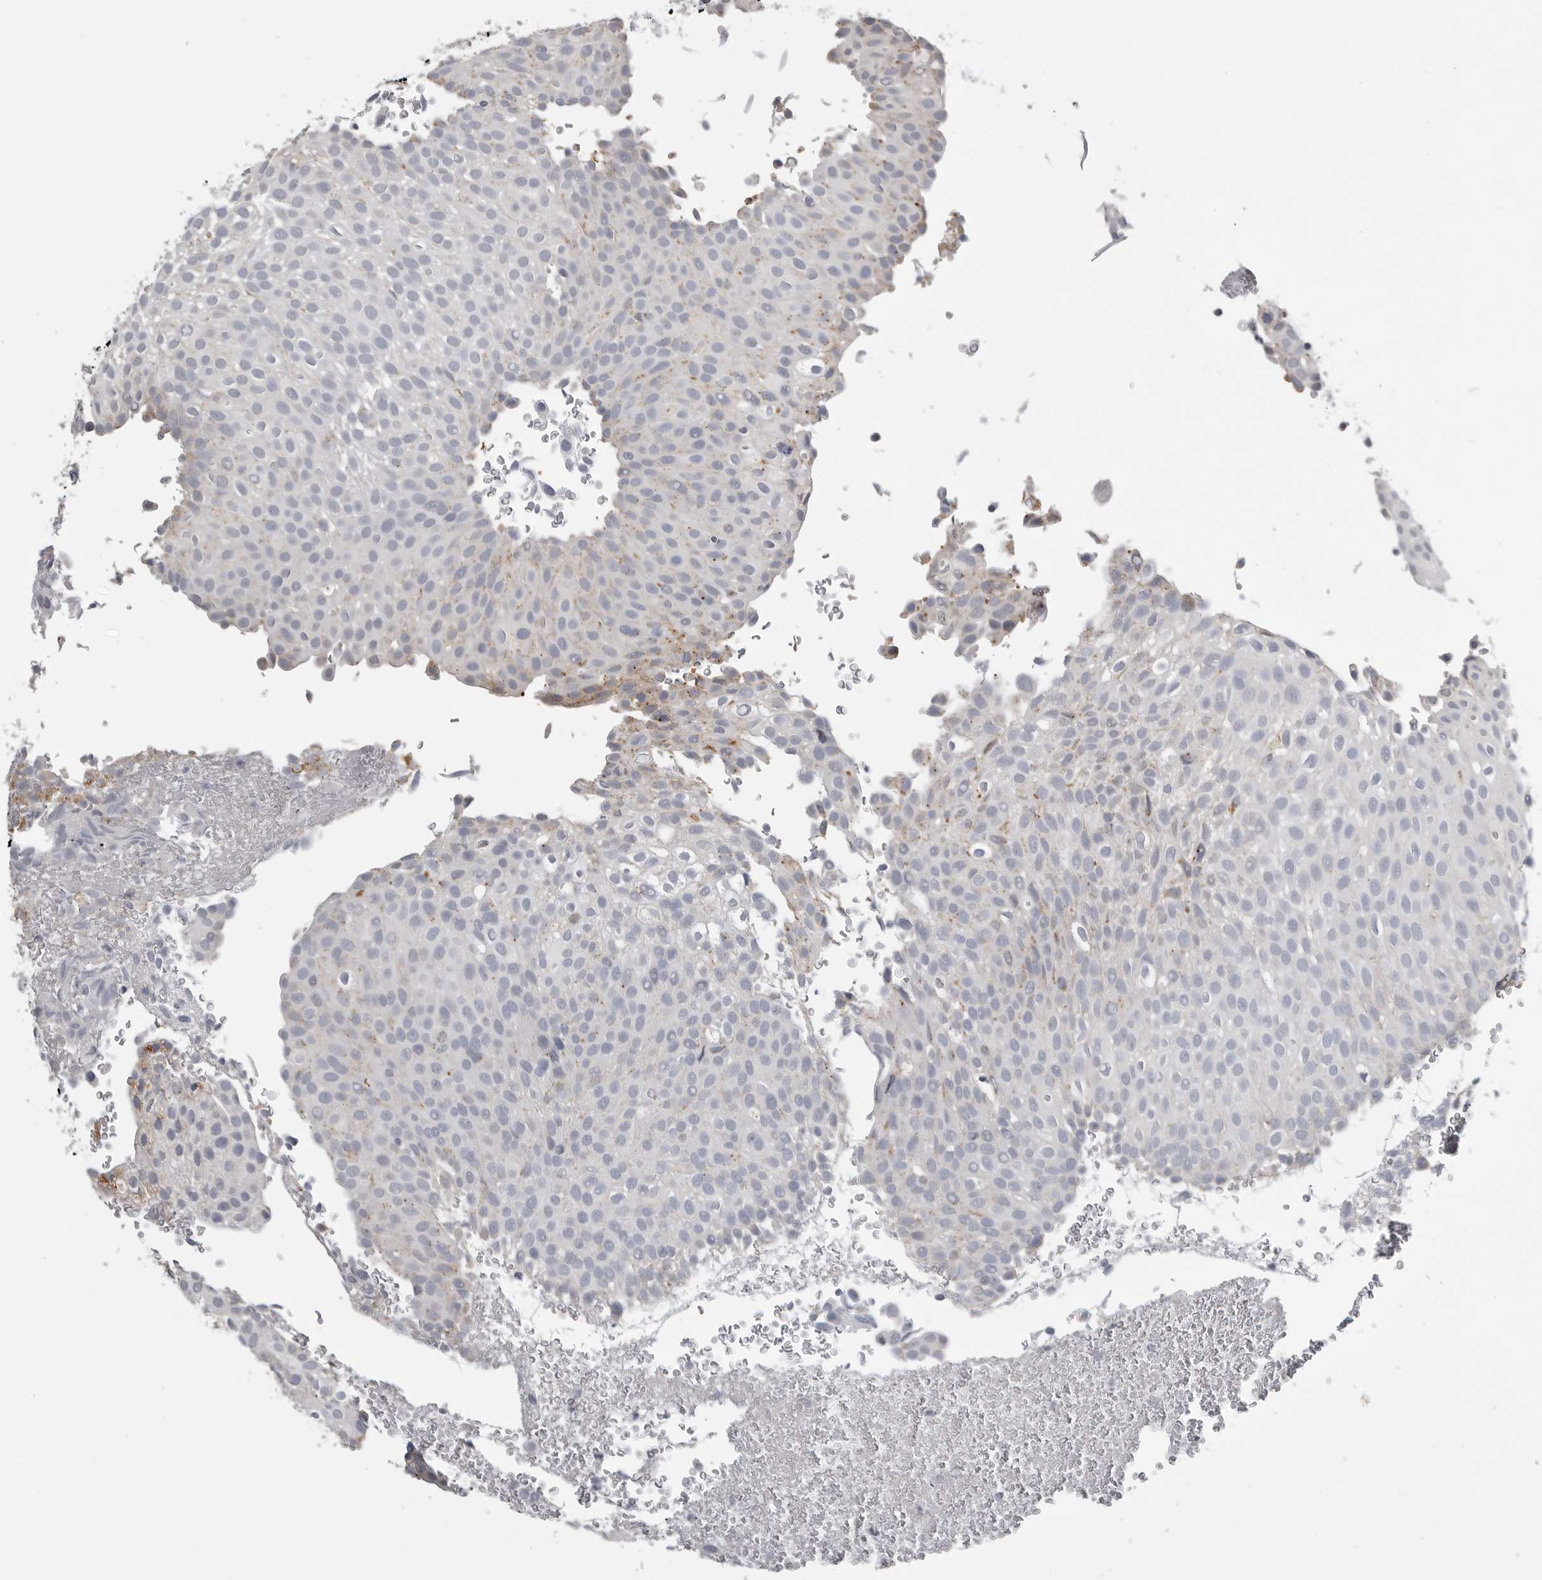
{"staining": {"intensity": "negative", "quantity": "none", "location": "none"}, "tissue": "urothelial cancer", "cell_type": "Tumor cells", "image_type": "cancer", "snomed": [{"axis": "morphology", "description": "Urothelial carcinoma, Low grade"}, {"axis": "topography", "description": "Urinary bladder"}], "caption": "Image shows no protein positivity in tumor cells of urothelial cancer tissue.", "gene": "AOC3", "patient": {"sex": "male", "age": 78}}